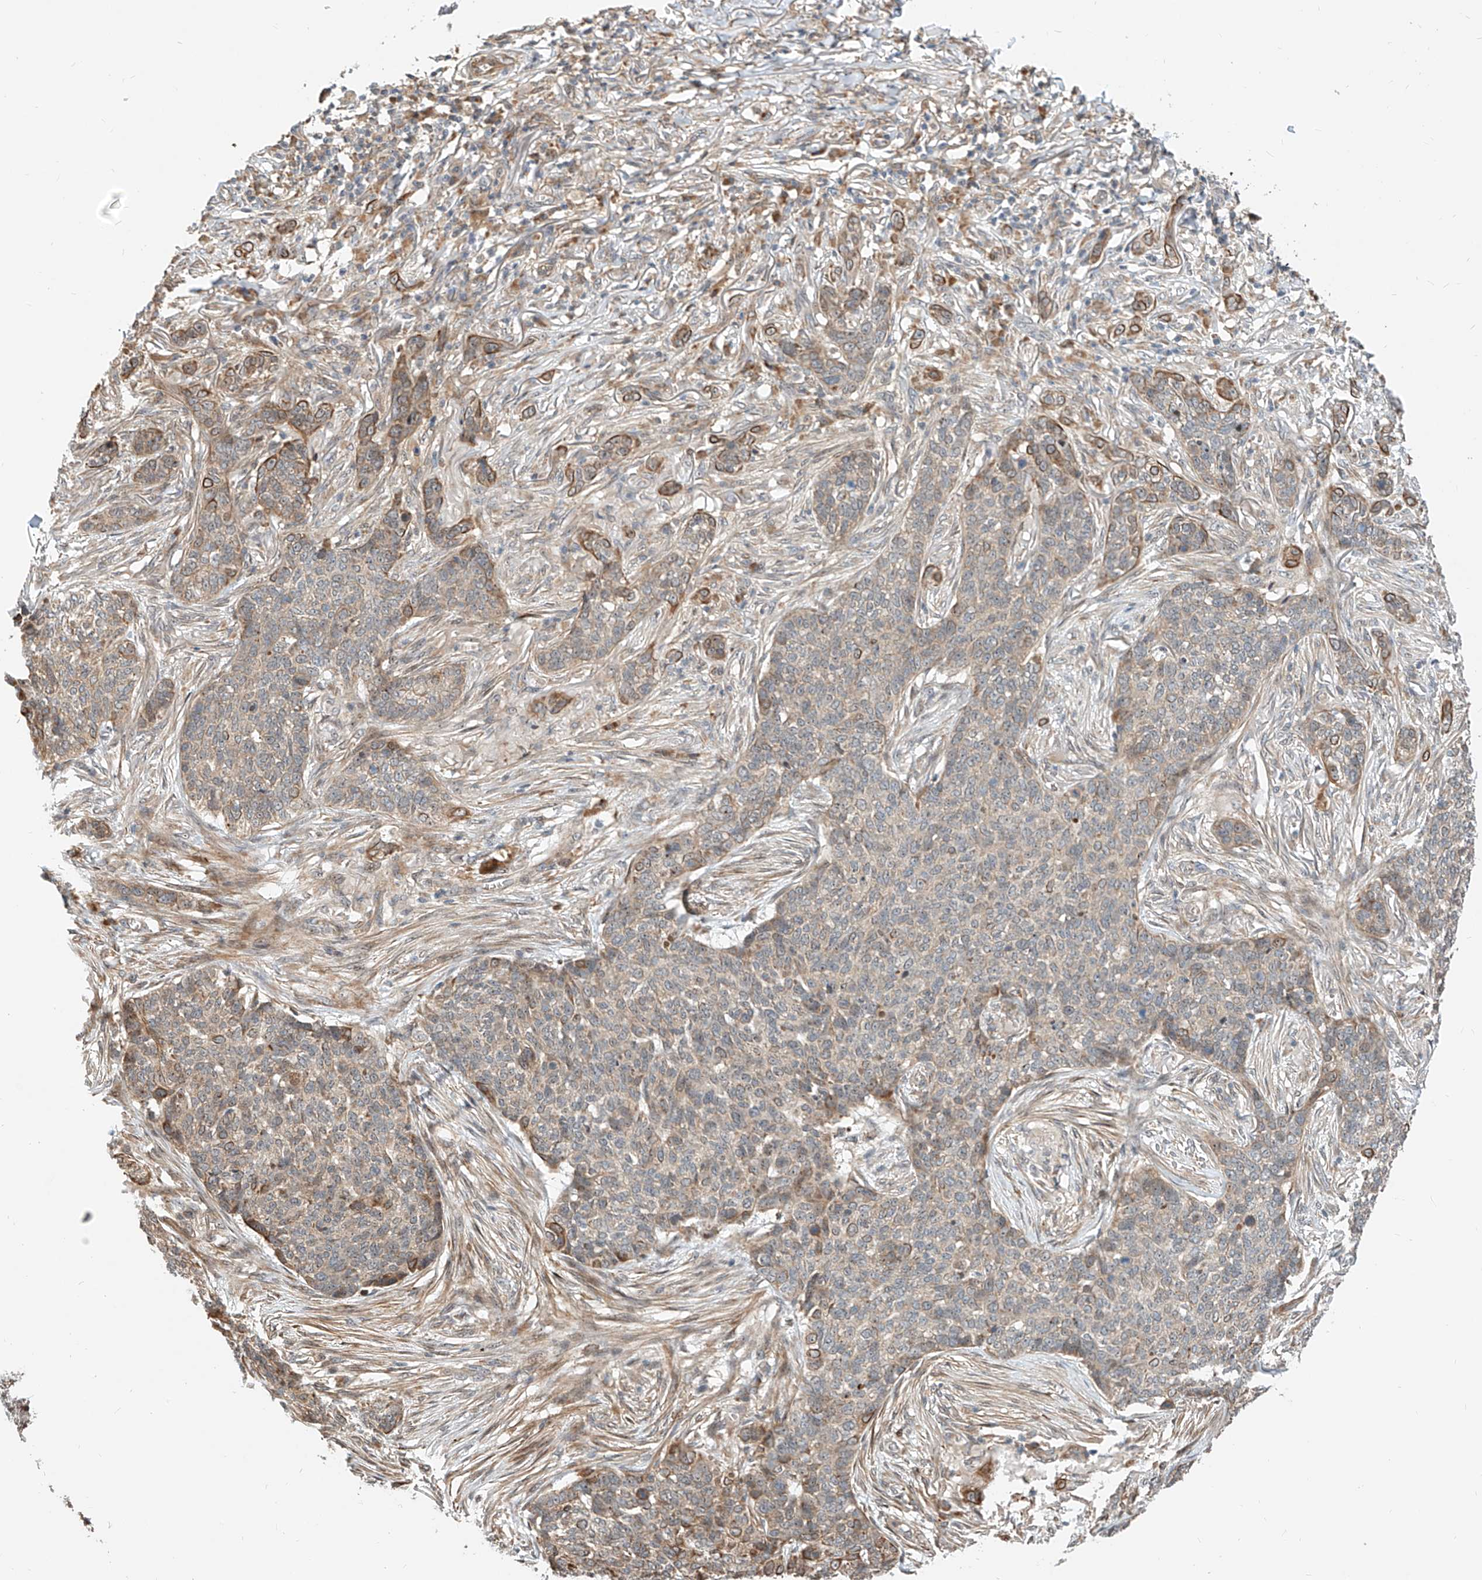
{"staining": {"intensity": "weak", "quantity": "25%-75%", "location": "cytoplasmic/membranous"}, "tissue": "skin cancer", "cell_type": "Tumor cells", "image_type": "cancer", "snomed": [{"axis": "morphology", "description": "Basal cell carcinoma"}, {"axis": "topography", "description": "Skin"}], "caption": "Skin cancer (basal cell carcinoma) tissue displays weak cytoplasmic/membranous expression in about 25%-75% of tumor cells", "gene": "CPAMD8", "patient": {"sex": "male", "age": 85}}